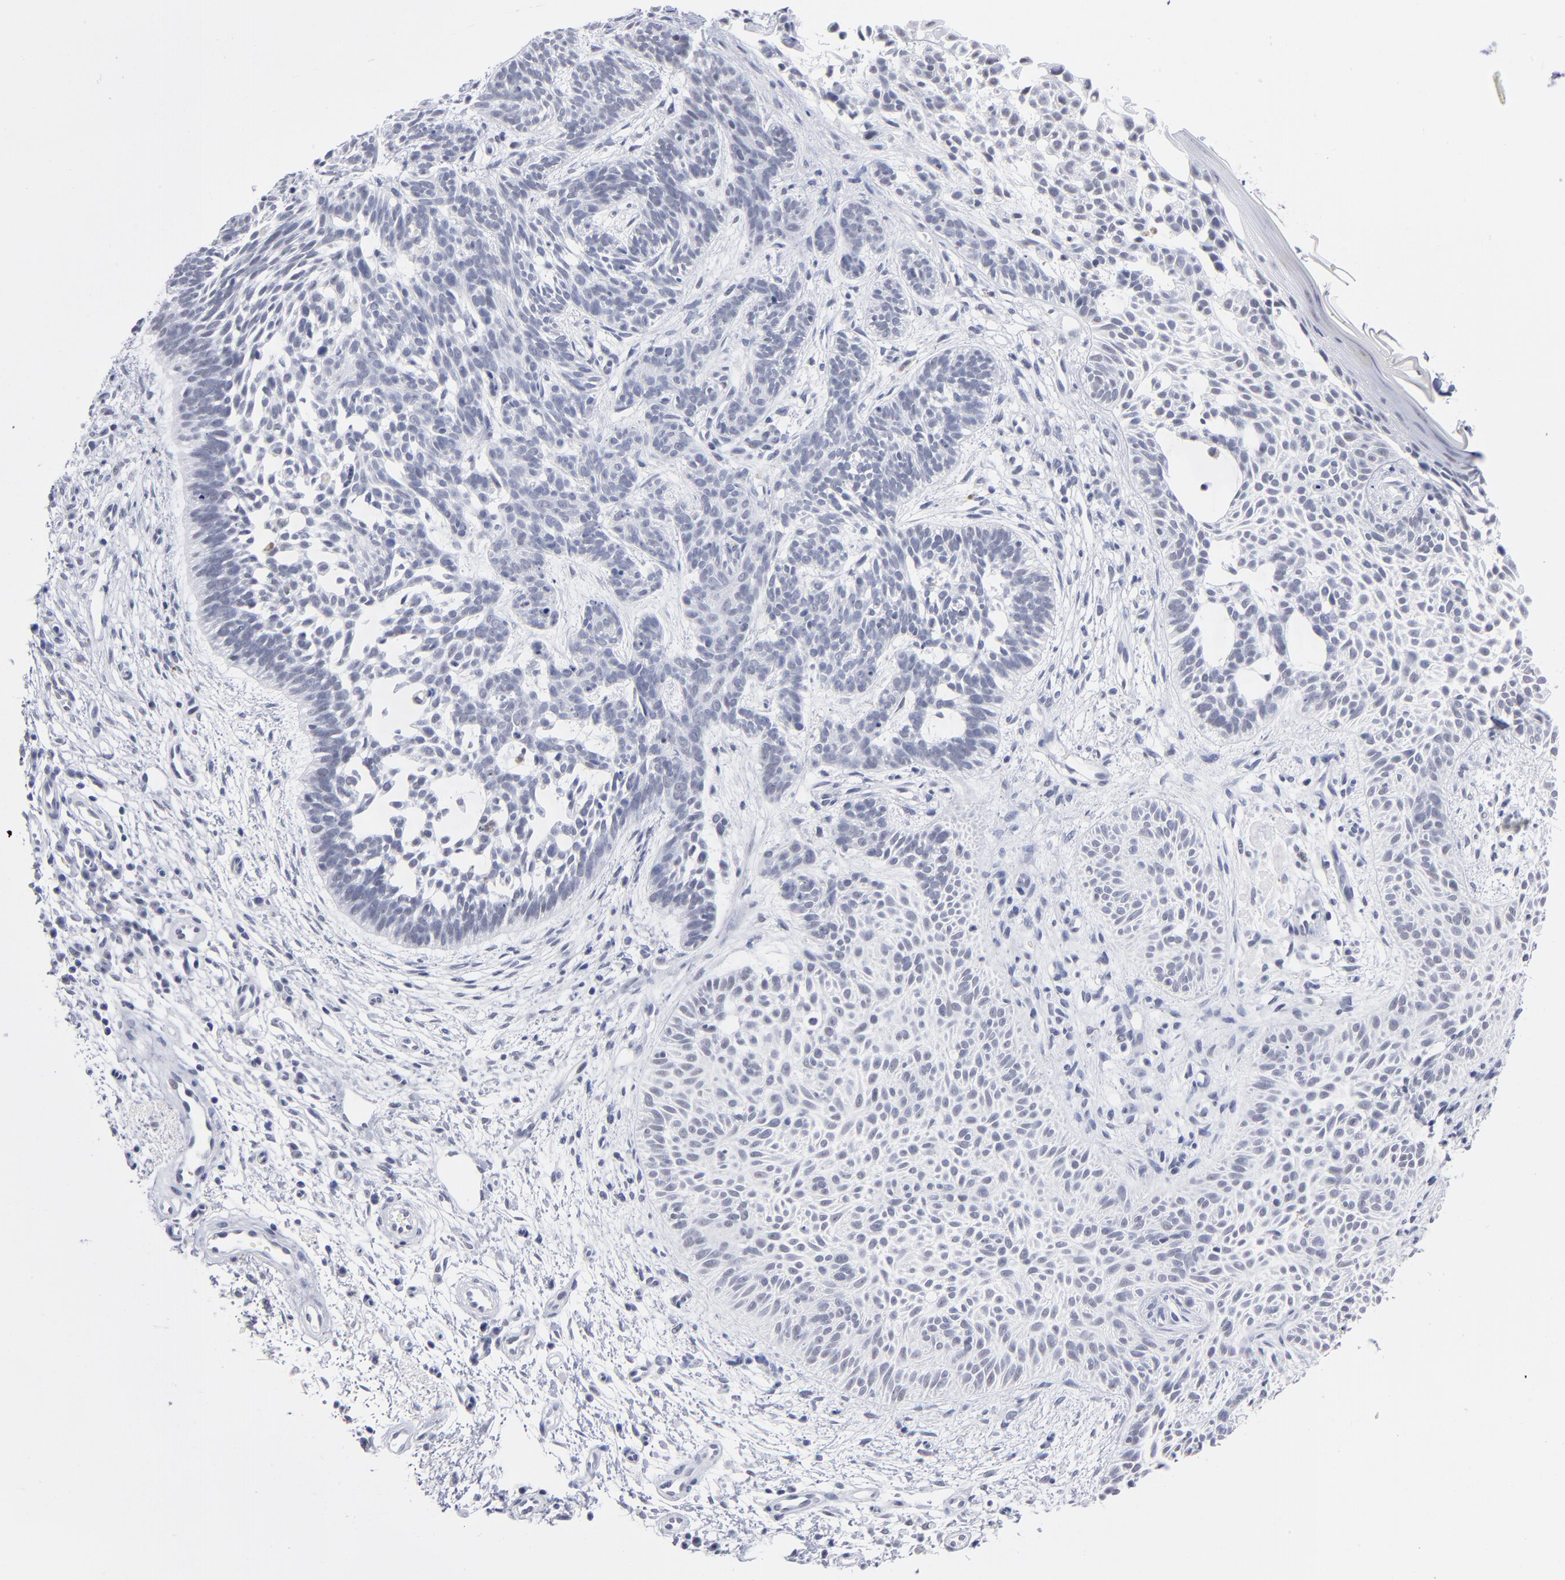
{"staining": {"intensity": "negative", "quantity": "none", "location": "none"}, "tissue": "skin cancer", "cell_type": "Tumor cells", "image_type": "cancer", "snomed": [{"axis": "morphology", "description": "Normal tissue, NOS"}, {"axis": "morphology", "description": "Basal cell carcinoma"}, {"axis": "topography", "description": "Skin"}], "caption": "Skin cancer (basal cell carcinoma) stained for a protein using immunohistochemistry reveals no positivity tumor cells.", "gene": "SNRPB", "patient": {"sex": "female", "age": 69}}